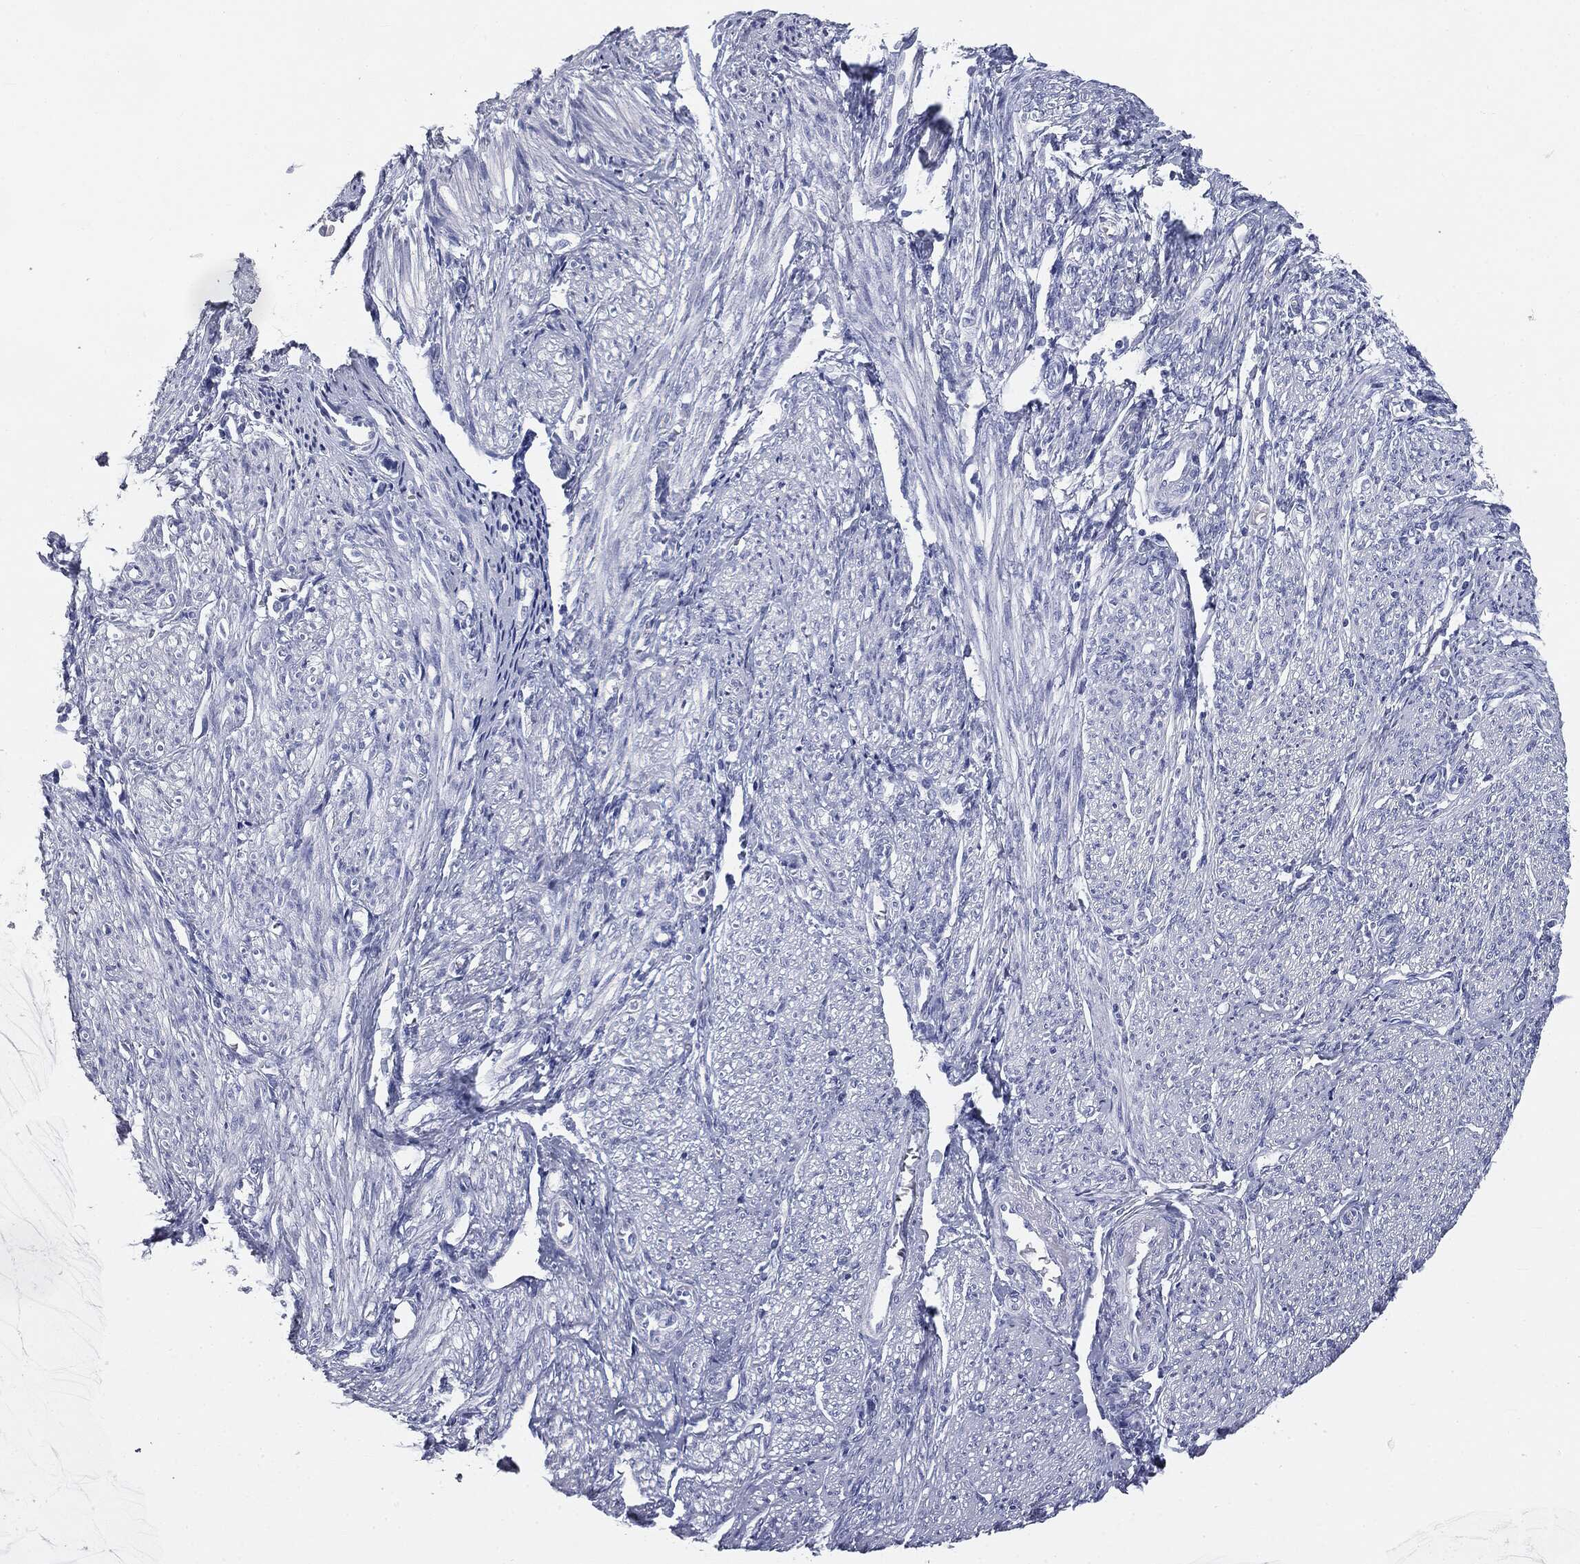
{"staining": {"intensity": "negative", "quantity": "none", "location": "none"}, "tissue": "endometrial cancer", "cell_type": "Tumor cells", "image_type": "cancer", "snomed": [{"axis": "morphology", "description": "Adenocarcinoma, NOS"}, {"axis": "topography", "description": "Endometrium"}], "caption": "Adenocarcinoma (endometrial) was stained to show a protein in brown. There is no significant expression in tumor cells.", "gene": "CUZD1", "patient": {"sex": "female", "age": 68}}